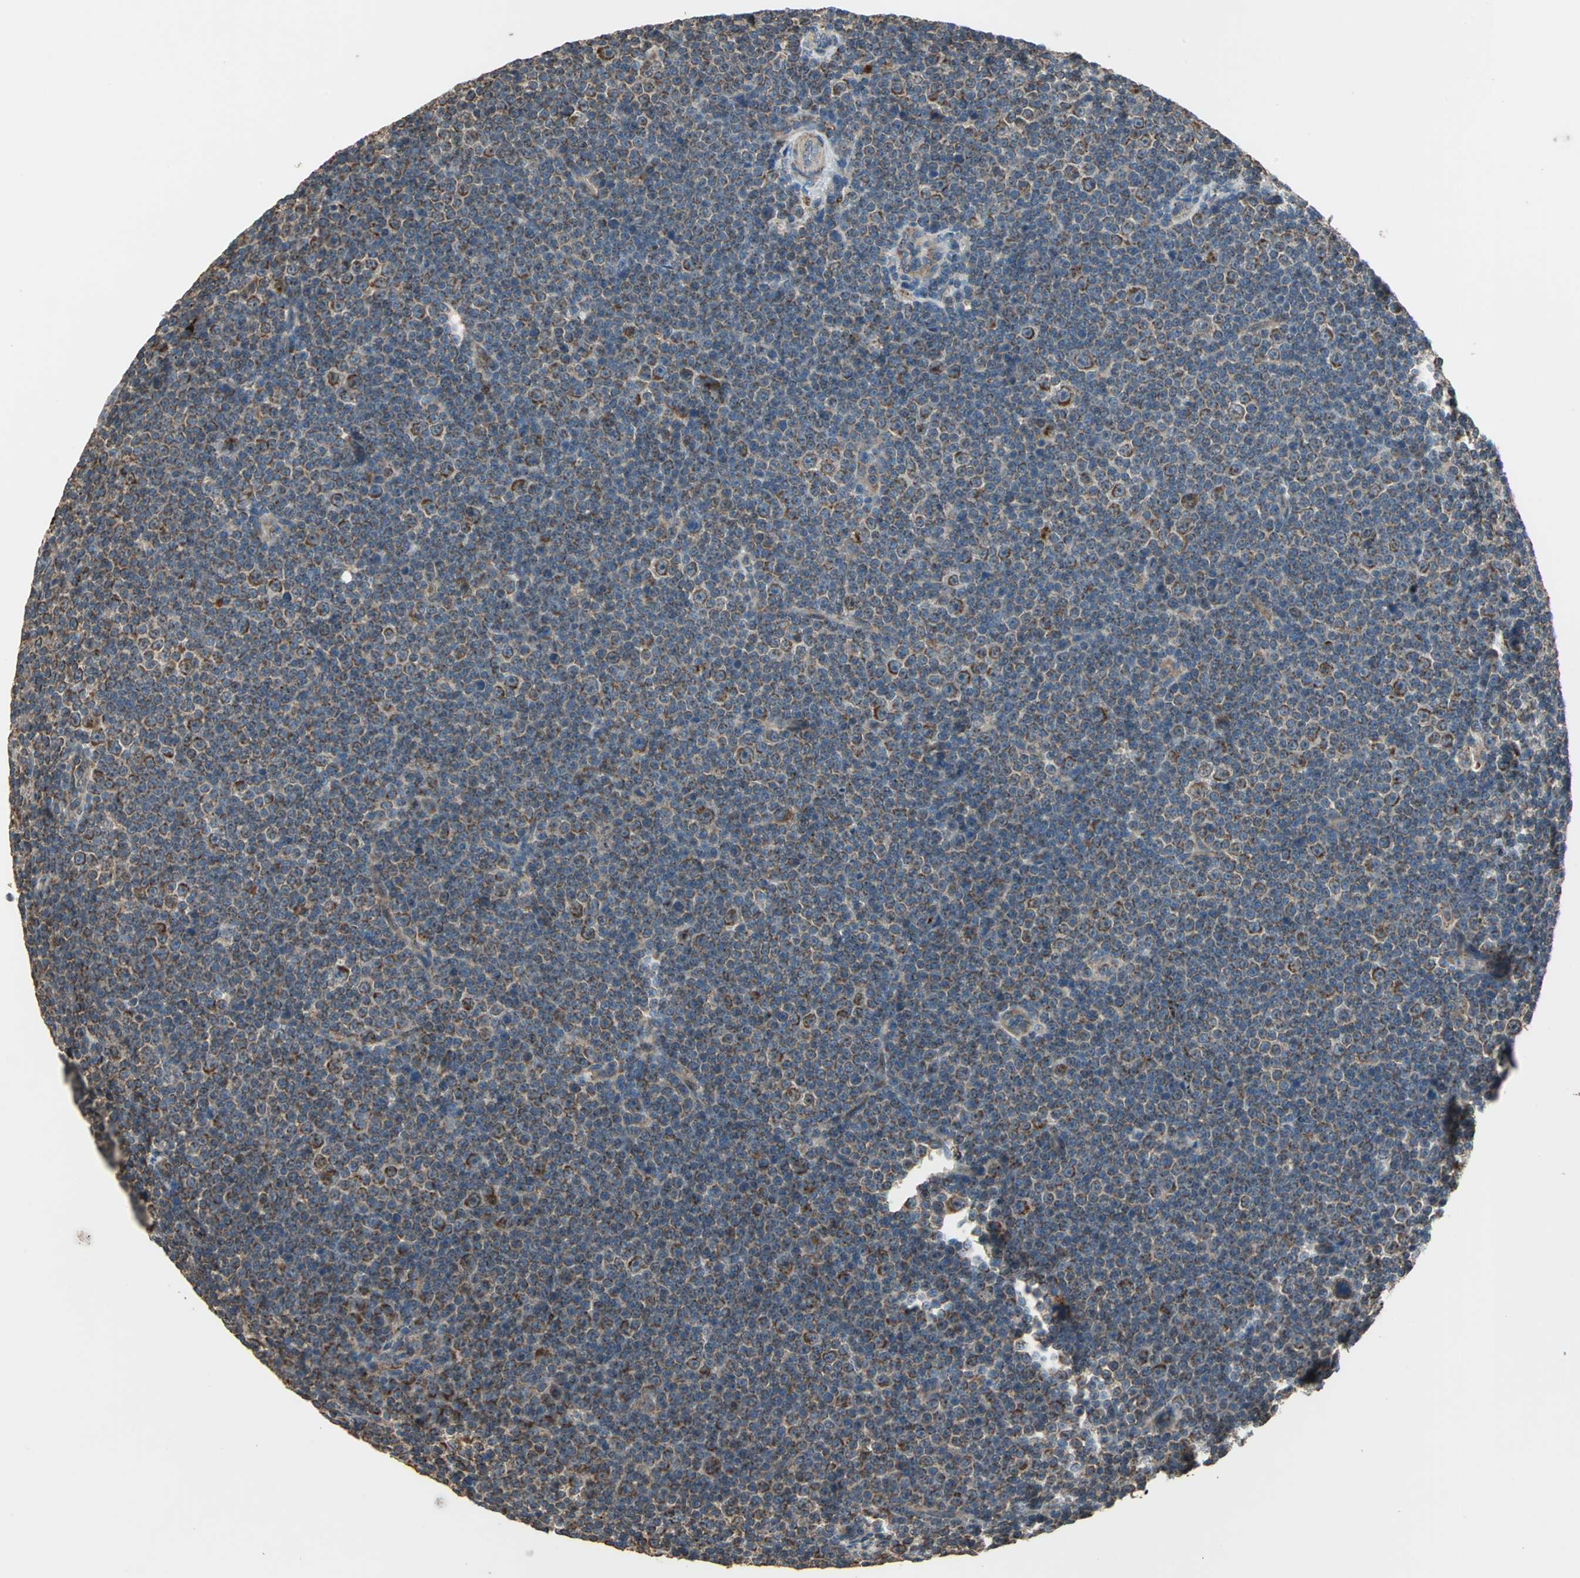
{"staining": {"intensity": "strong", "quantity": "25%-75%", "location": "cytoplasmic/membranous"}, "tissue": "lymphoma", "cell_type": "Tumor cells", "image_type": "cancer", "snomed": [{"axis": "morphology", "description": "Malignant lymphoma, non-Hodgkin's type, Low grade"}, {"axis": "topography", "description": "Lymph node"}], "caption": "A high amount of strong cytoplasmic/membranous positivity is appreciated in about 25%-75% of tumor cells in malignant lymphoma, non-Hodgkin's type (low-grade) tissue.", "gene": "POLRMT", "patient": {"sex": "female", "age": 67}}